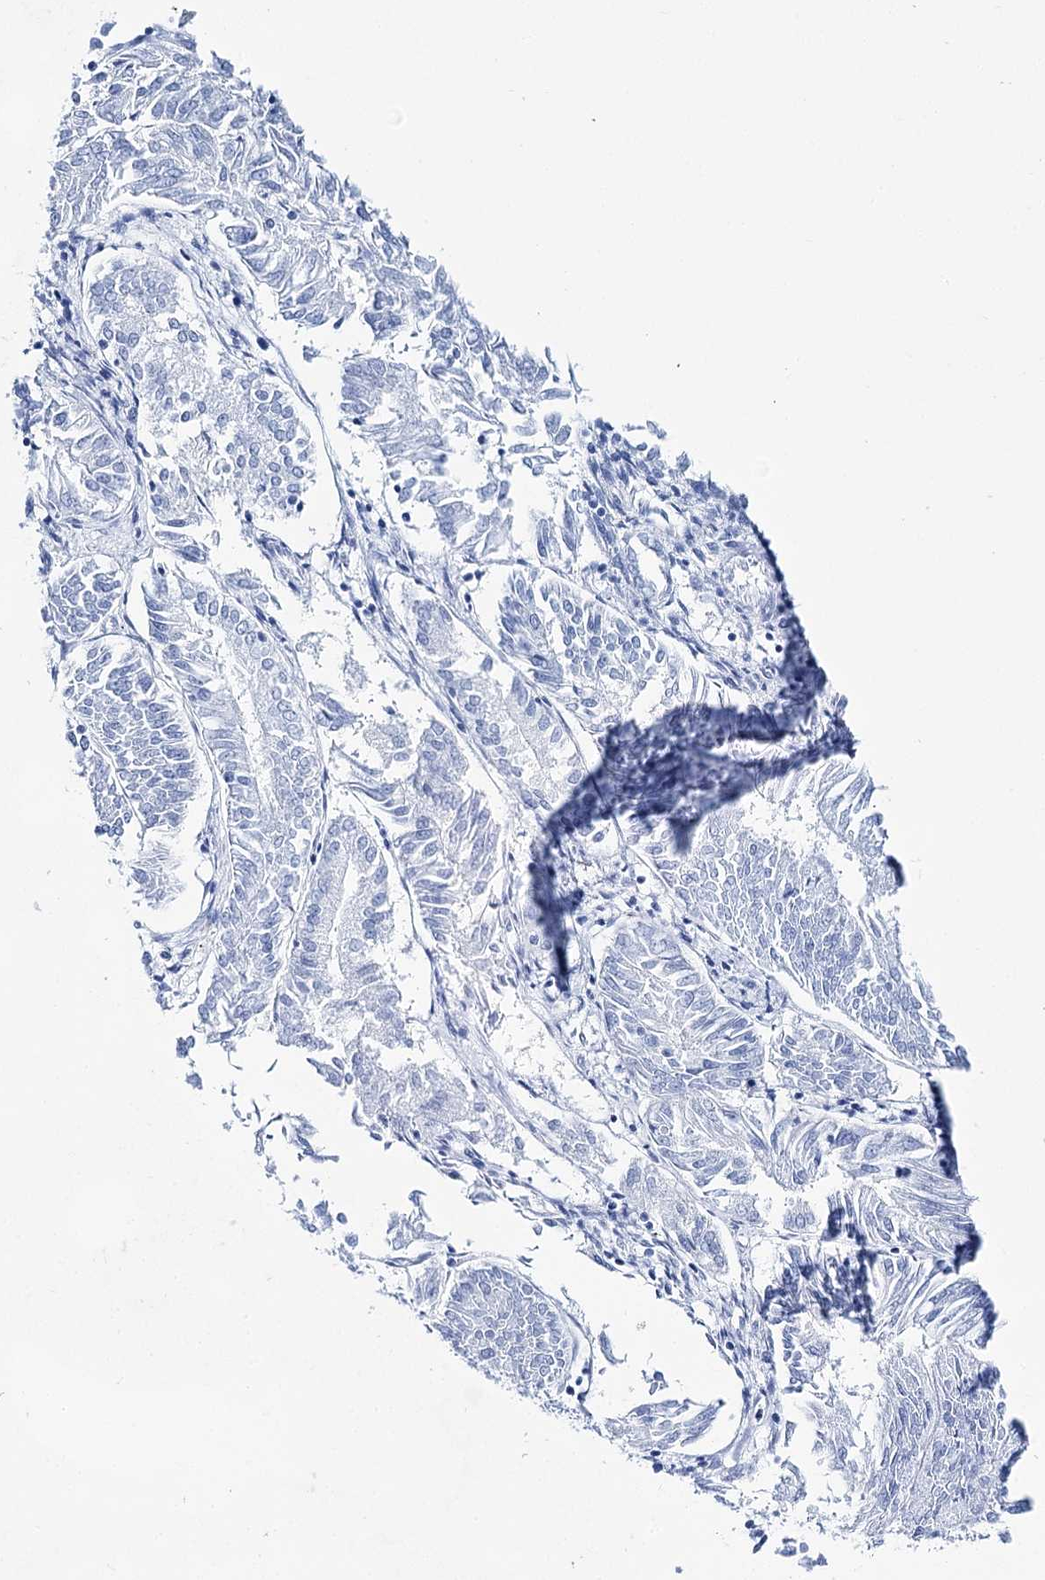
{"staining": {"intensity": "negative", "quantity": "none", "location": "none"}, "tissue": "endometrial cancer", "cell_type": "Tumor cells", "image_type": "cancer", "snomed": [{"axis": "morphology", "description": "Adenocarcinoma, NOS"}, {"axis": "topography", "description": "Endometrium"}], "caption": "DAB immunohistochemical staining of adenocarcinoma (endometrial) reveals no significant positivity in tumor cells.", "gene": "LALBA", "patient": {"sex": "female", "age": 58}}